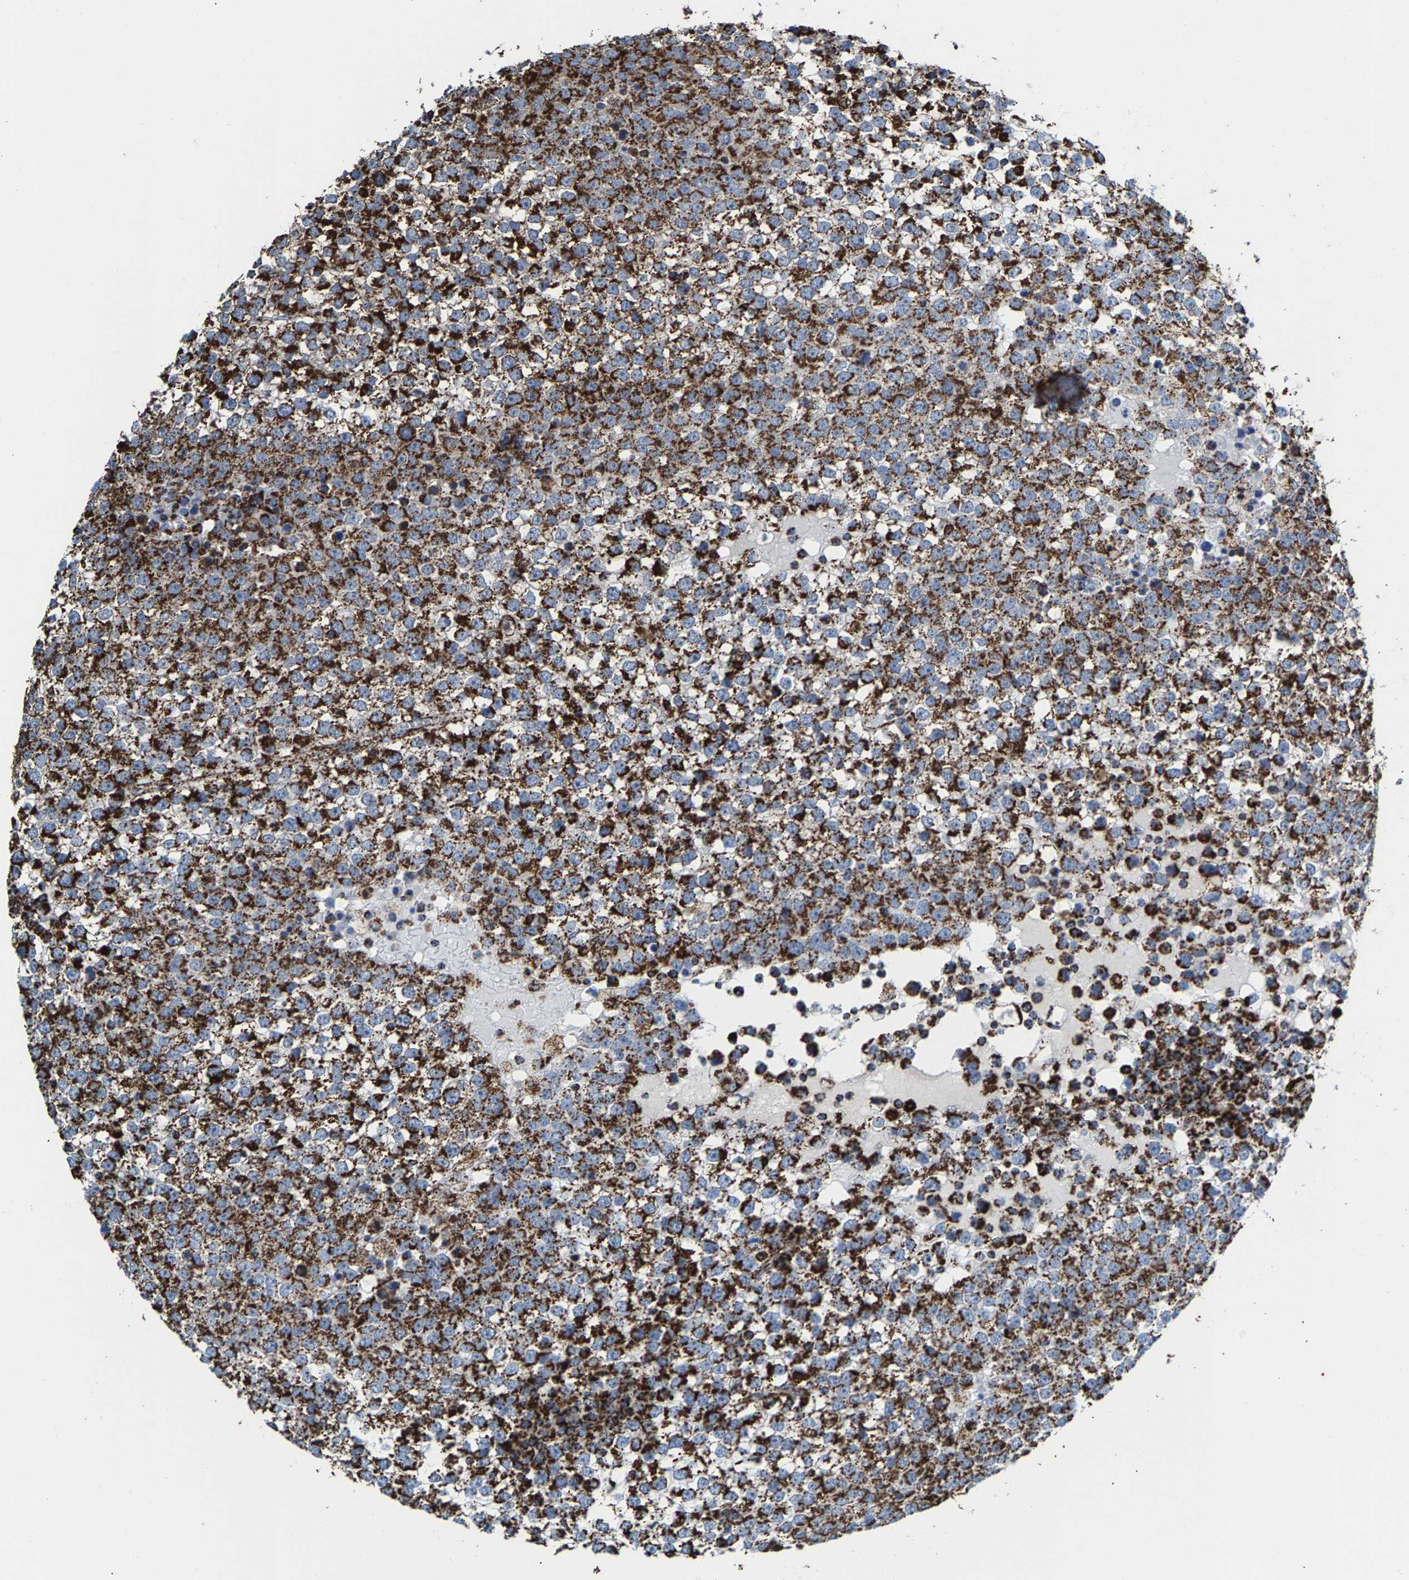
{"staining": {"intensity": "strong", "quantity": ">75%", "location": "cytoplasmic/membranous"}, "tissue": "testis cancer", "cell_type": "Tumor cells", "image_type": "cancer", "snomed": [{"axis": "morphology", "description": "Seminoma, NOS"}, {"axis": "topography", "description": "Testis"}], "caption": "Immunohistochemical staining of seminoma (testis) shows high levels of strong cytoplasmic/membranous positivity in approximately >75% of tumor cells. Nuclei are stained in blue.", "gene": "ECHS1", "patient": {"sex": "male", "age": 65}}